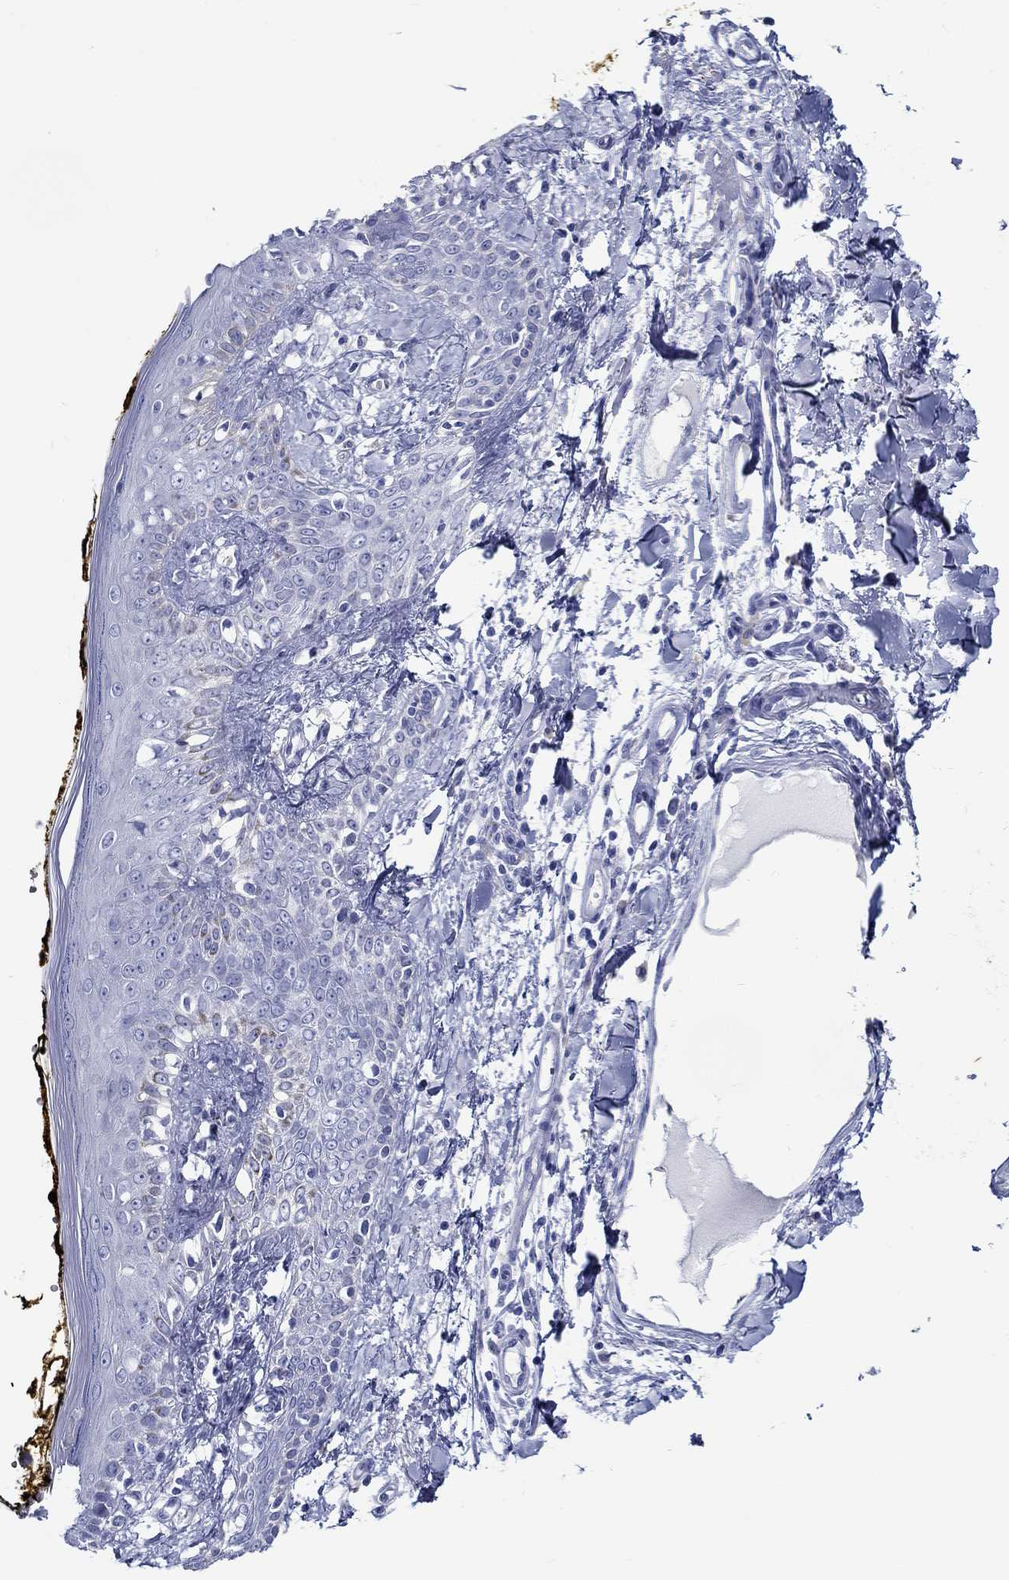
{"staining": {"intensity": "negative", "quantity": "none", "location": "none"}, "tissue": "skin", "cell_type": "Fibroblasts", "image_type": "normal", "snomed": [{"axis": "morphology", "description": "Normal tissue, NOS"}, {"axis": "topography", "description": "Skin"}], "caption": "Immunohistochemistry histopathology image of benign skin: skin stained with DAB exhibits no significant protein expression in fibroblasts. Brightfield microscopy of IHC stained with DAB (3,3'-diaminobenzidine) (brown) and hematoxylin (blue), captured at high magnification.", "gene": "FBXO2", "patient": {"sex": "male", "age": 76}}